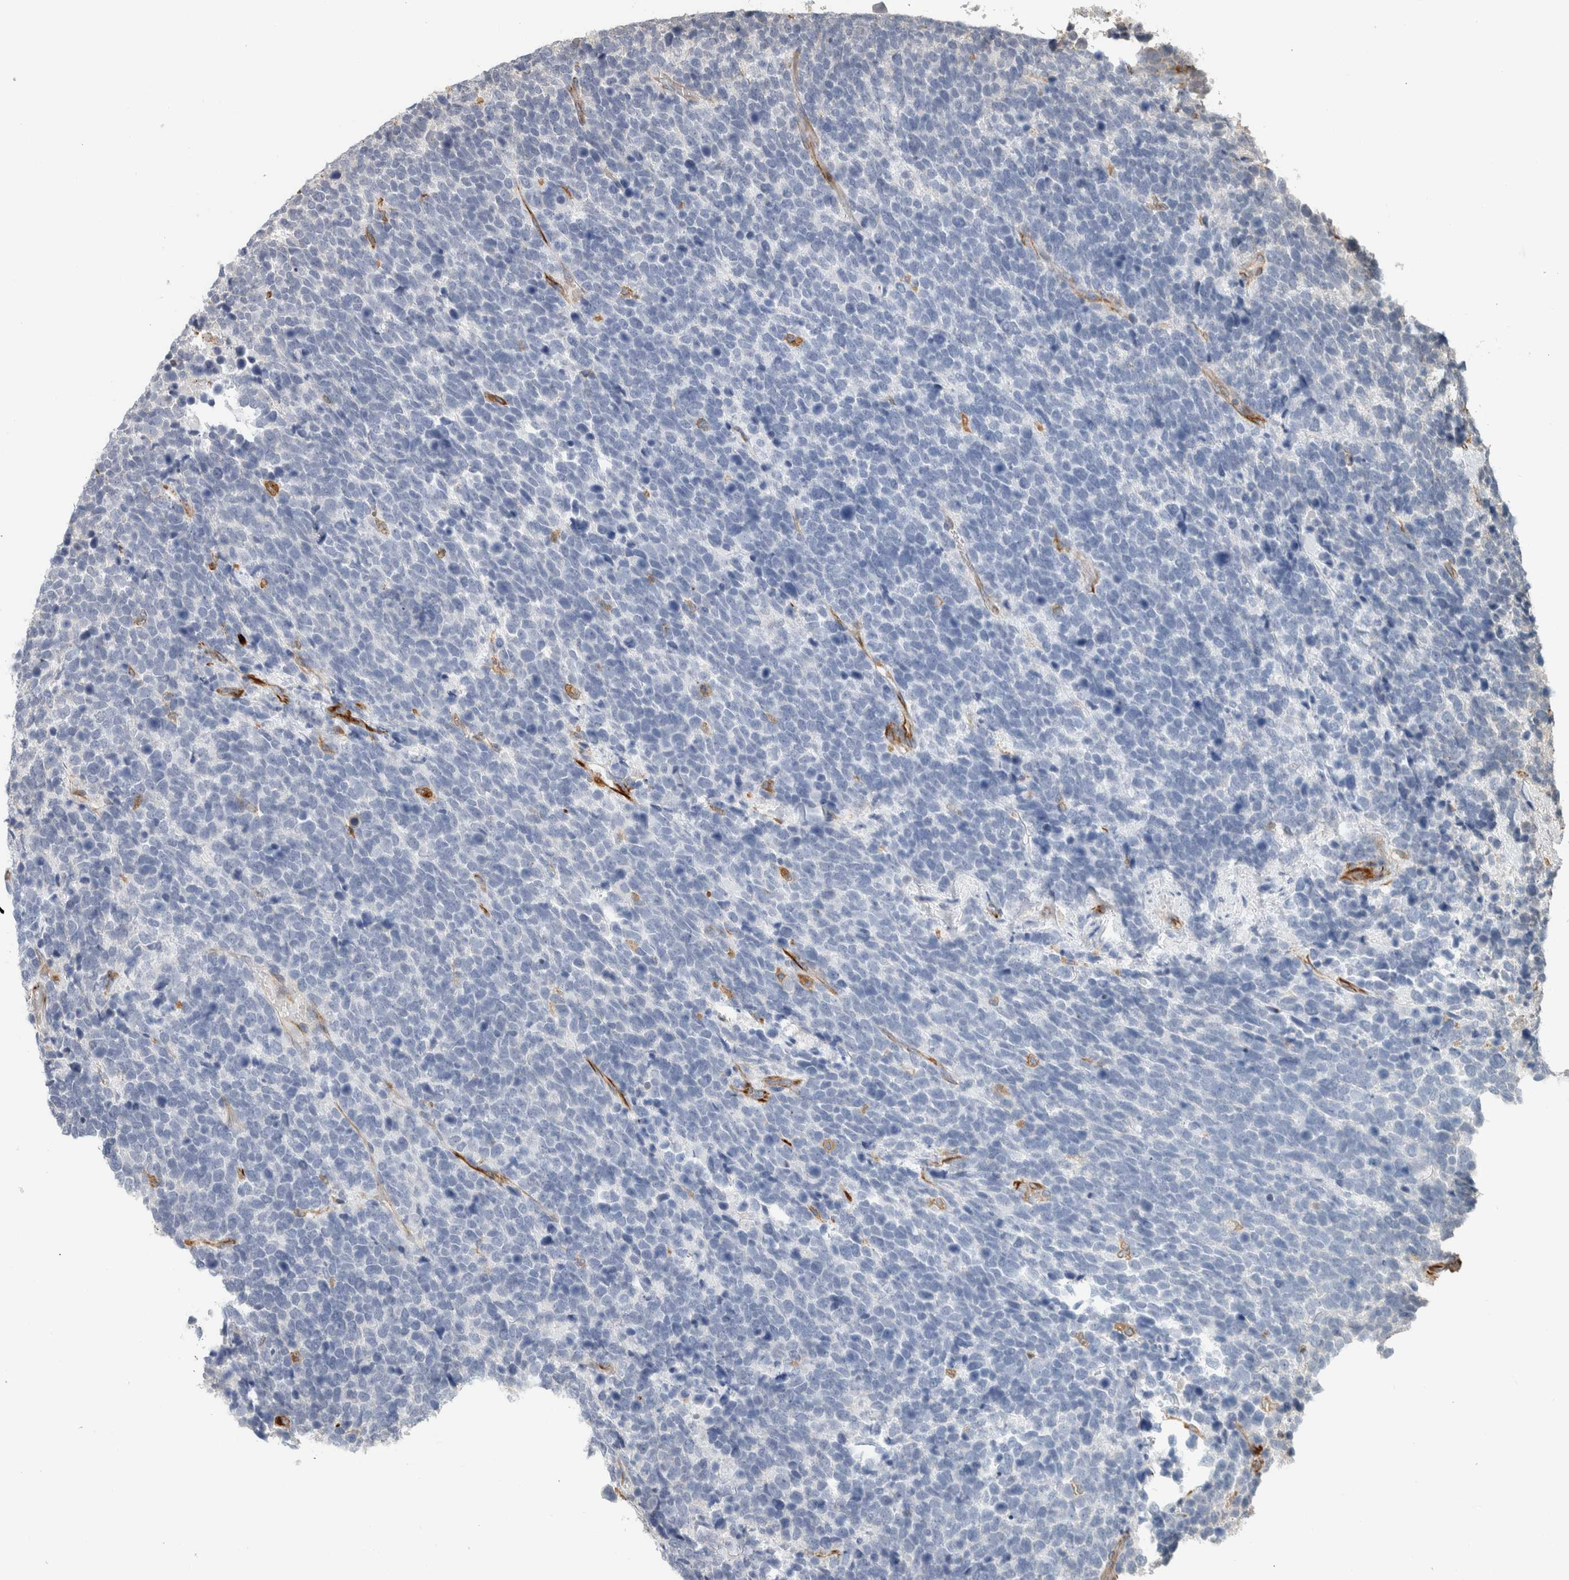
{"staining": {"intensity": "negative", "quantity": "none", "location": "none"}, "tissue": "urothelial cancer", "cell_type": "Tumor cells", "image_type": "cancer", "snomed": [{"axis": "morphology", "description": "Urothelial carcinoma, High grade"}, {"axis": "topography", "description": "Urinary bladder"}], "caption": "IHC image of neoplastic tissue: high-grade urothelial carcinoma stained with DAB (3,3'-diaminobenzidine) exhibits no significant protein positivity in tumor cells.", "gene": "LY86", "patient": {"sex": "female", "age": 82}}